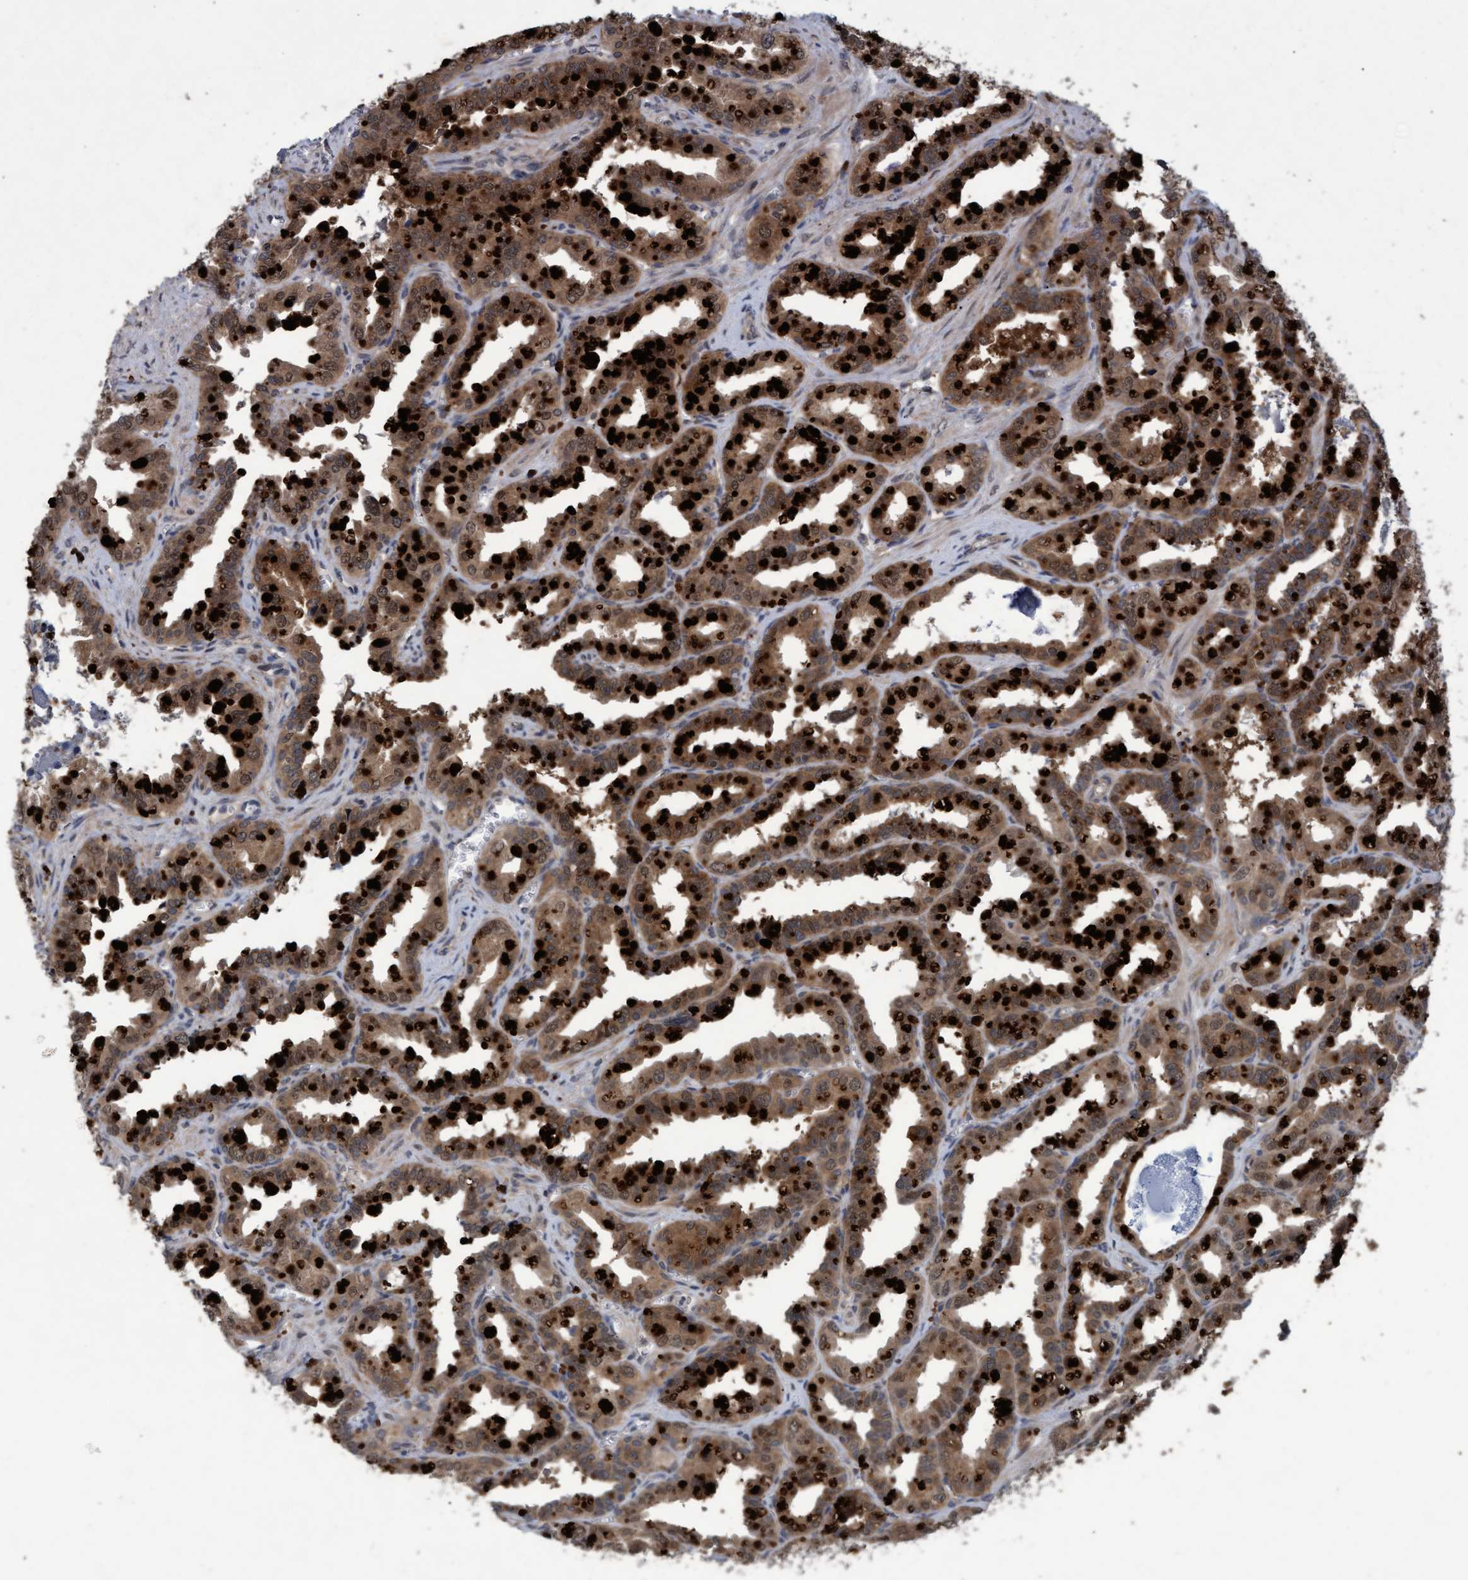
{"staining": {"intensity": "strong", "quantity": "25%-75%", "location": "cytoplasmic/membranous,nuclear"}, "tissue": "seminal vesicle", "cell_type": "Glandular cells", "image_type": "normal", "snomed": [{"axis": "morphology", "description": "Normal tissue, NOS"}, {"axis": "topography", "description": "Prostate"}, {"axis": "topography", "description": "Seminal veicle"}], "caption": "High-power microscopy captured an IHC micrograph of benign seminal vesicle, revealing strong cytoplasmic/membranous,nuclear expression in about 25%-75% of glandular cells.", "gene": "PSMB6", "patient": {"sex": "male", "age": 51}}